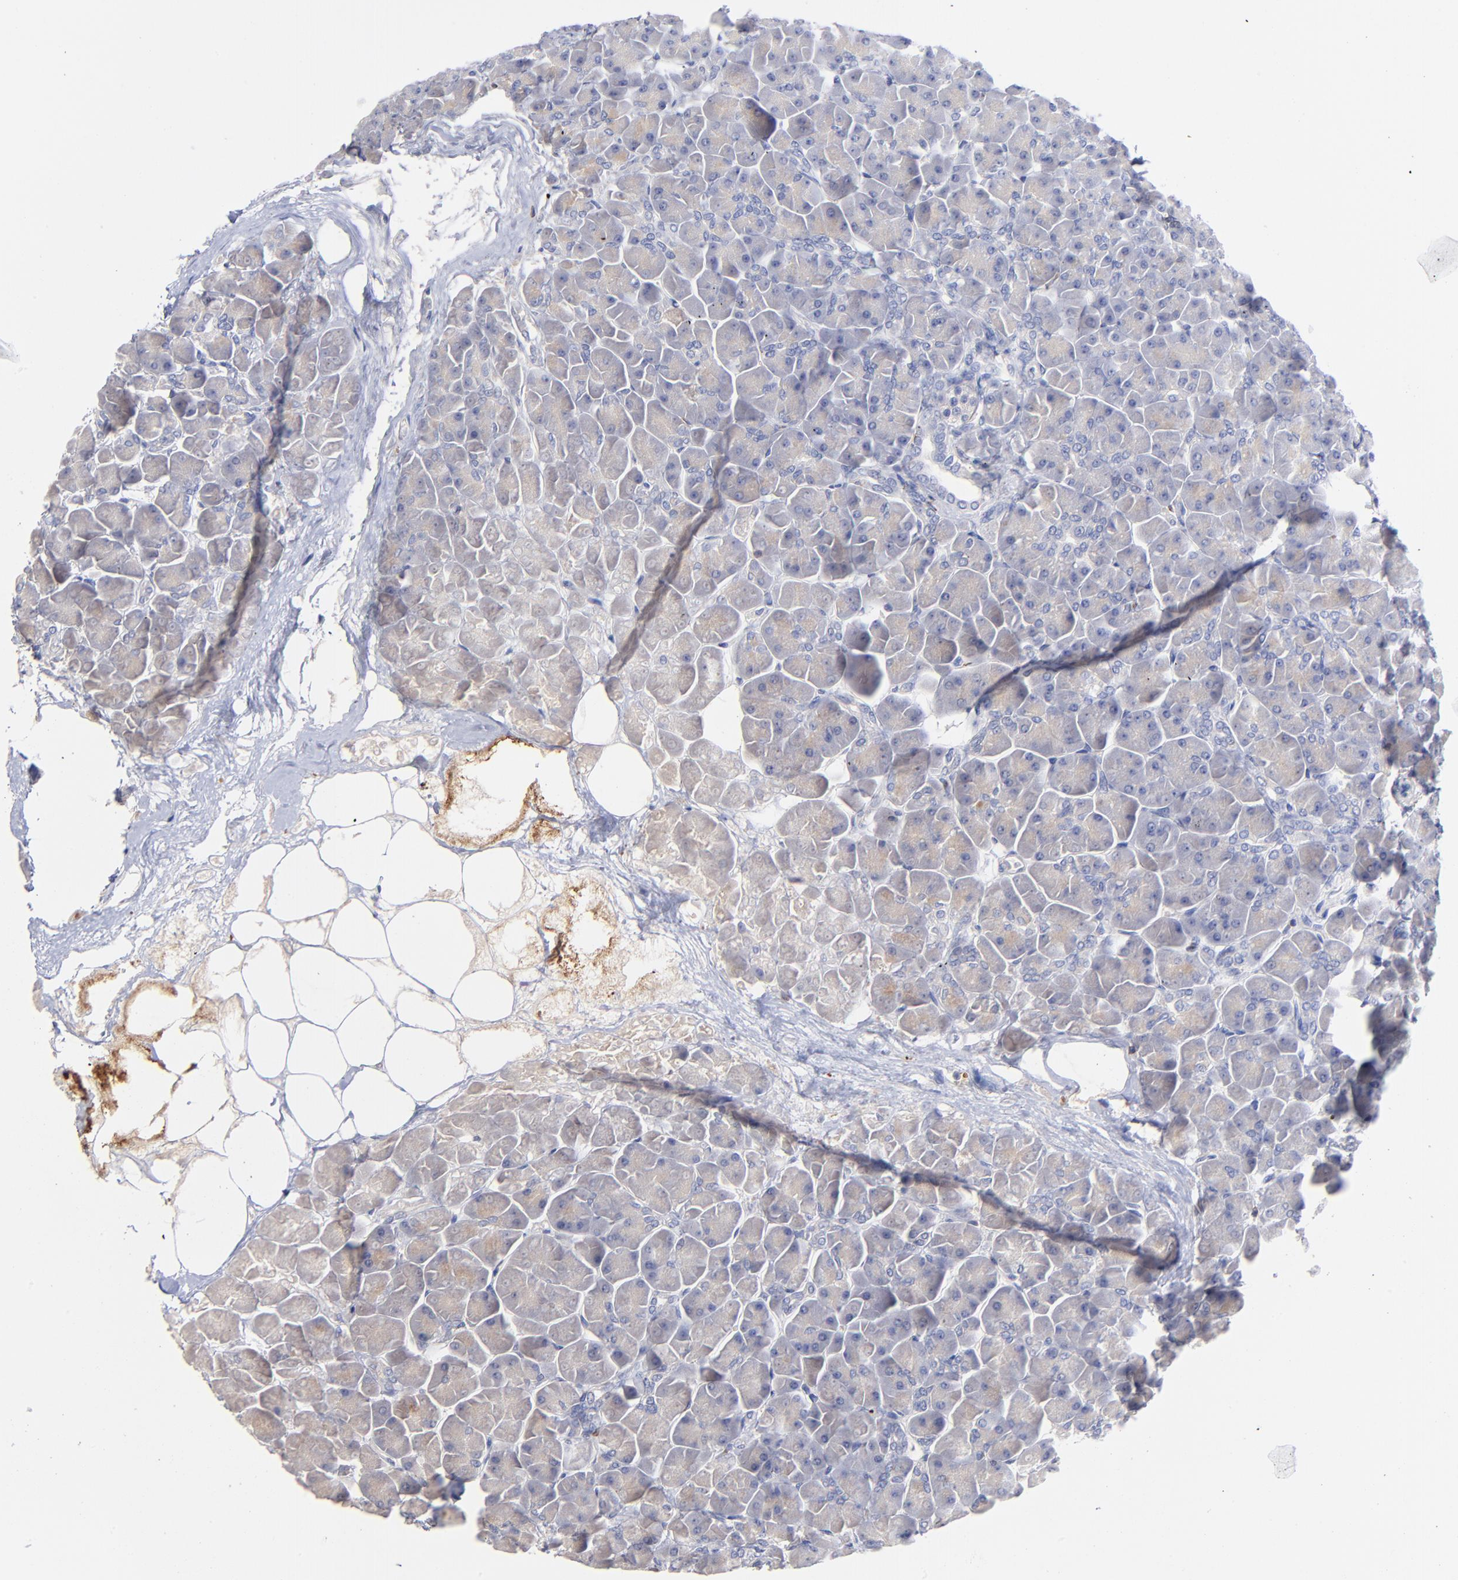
{"staining": {"intensity": "negative", "quantity": "none", "location": "none"}, "tissue": "pancreas", "cell_type": "Exocrine glandular cells", "image_type": "normal", "snomed": [{"axis": "morphology", "description": "Normal tissue, NOS"}, {"axis": "topography", "description": "Pancreas"}], "caption": "DAB immunohistochemical staining of benign human pancreas exhibits no significant positivity in exocrine glandular cells.", "gene": "KREMEN2", "patient": {"sex": "male", "age": 66}}